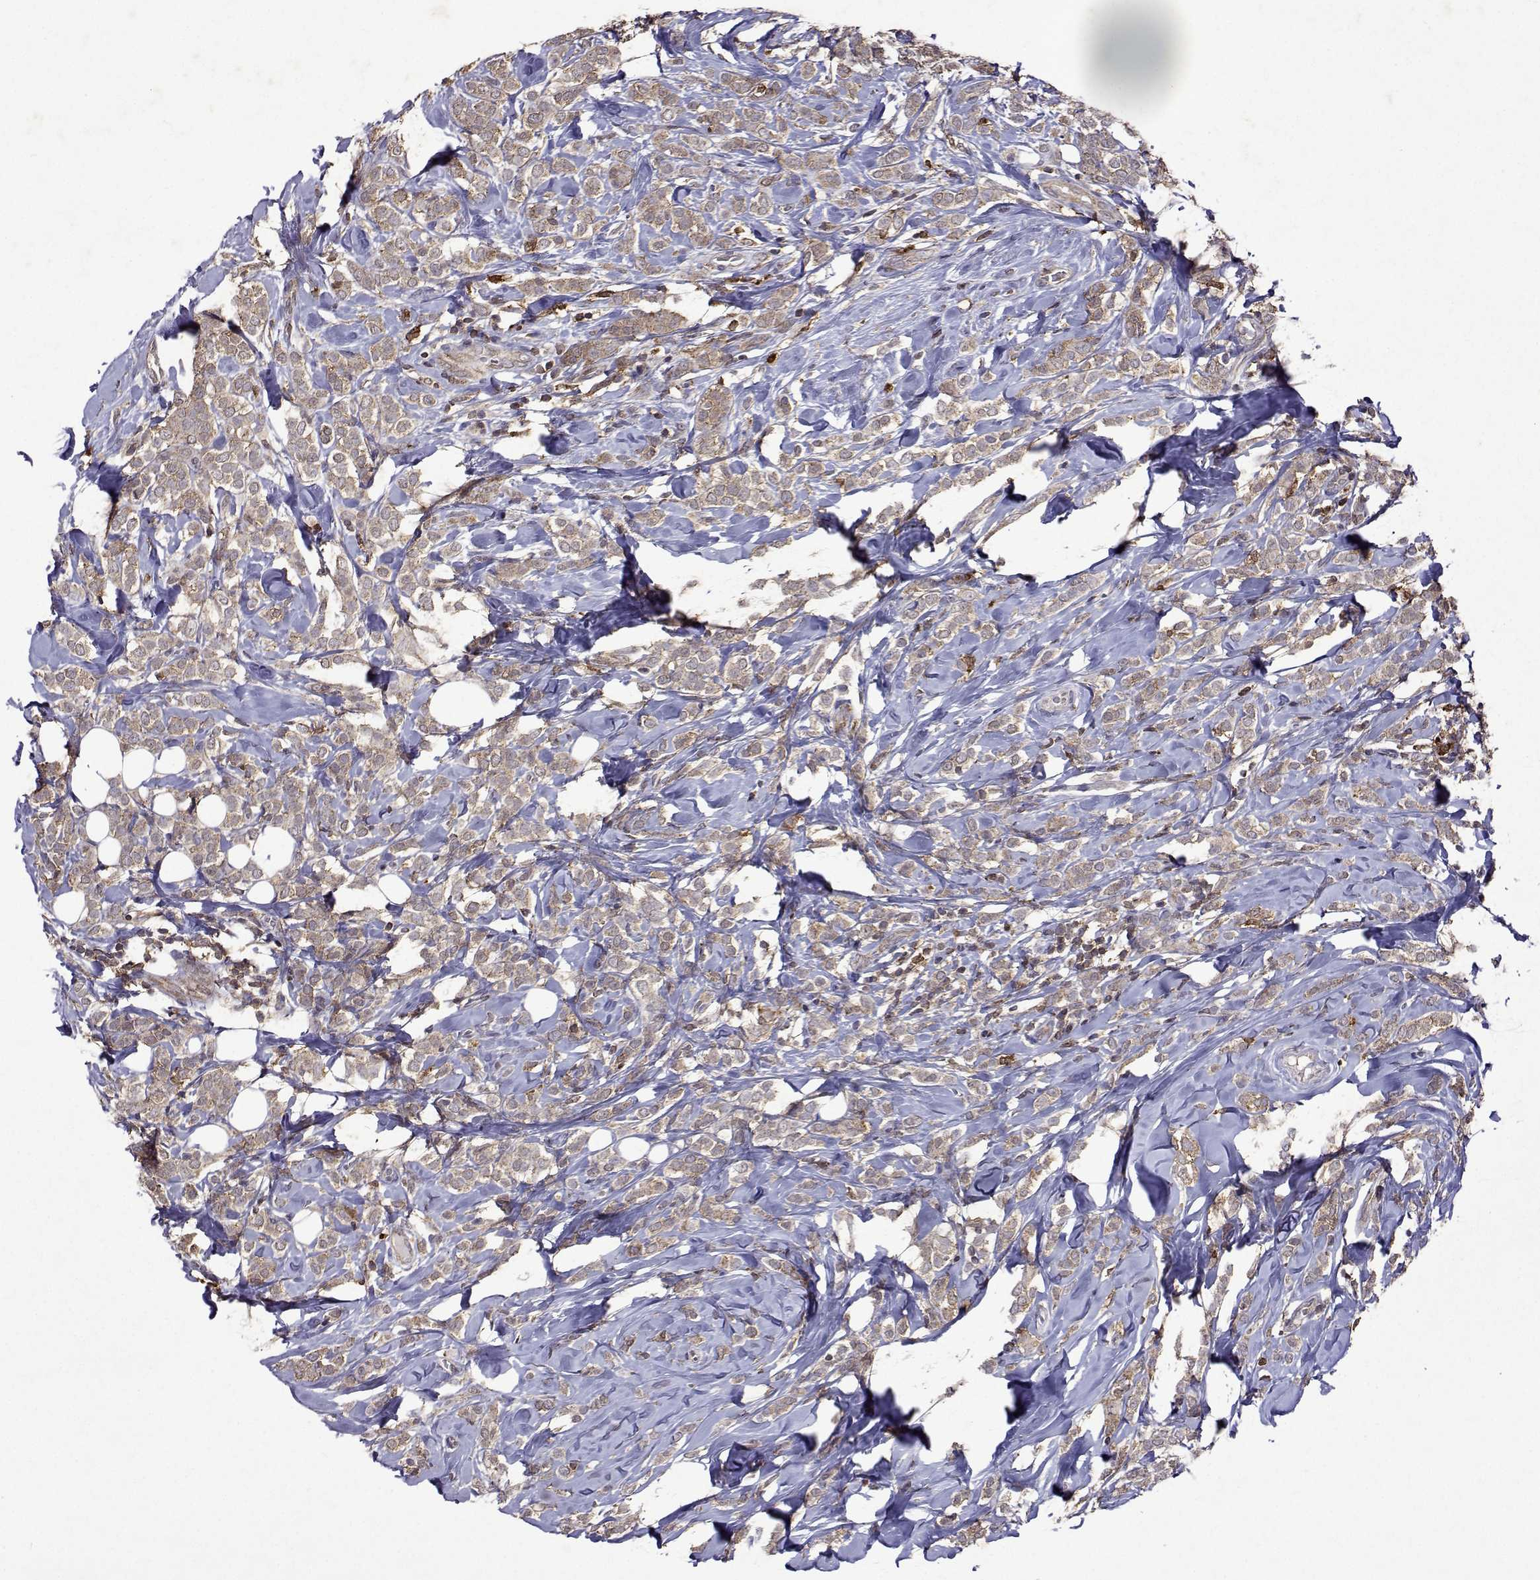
{"staining": {"intensity": "weak", "quantity": ">75%", "location": "cytoplasmic/membranous"}, "tissue": "breast cancer", "cell_type": "Tumor cells", "image_type": "cancer", "snomed": [{"axis": "morphology", "description": "Lobular carcinoma"}, {"axis": "topography", "description": "Breast"}], "caption": "Breast lobular carcinoma stained with a protein marker displays weak staining in tumor cells.", "gene": "APAF1", "patient": {"sex": "female", "age": 49}}